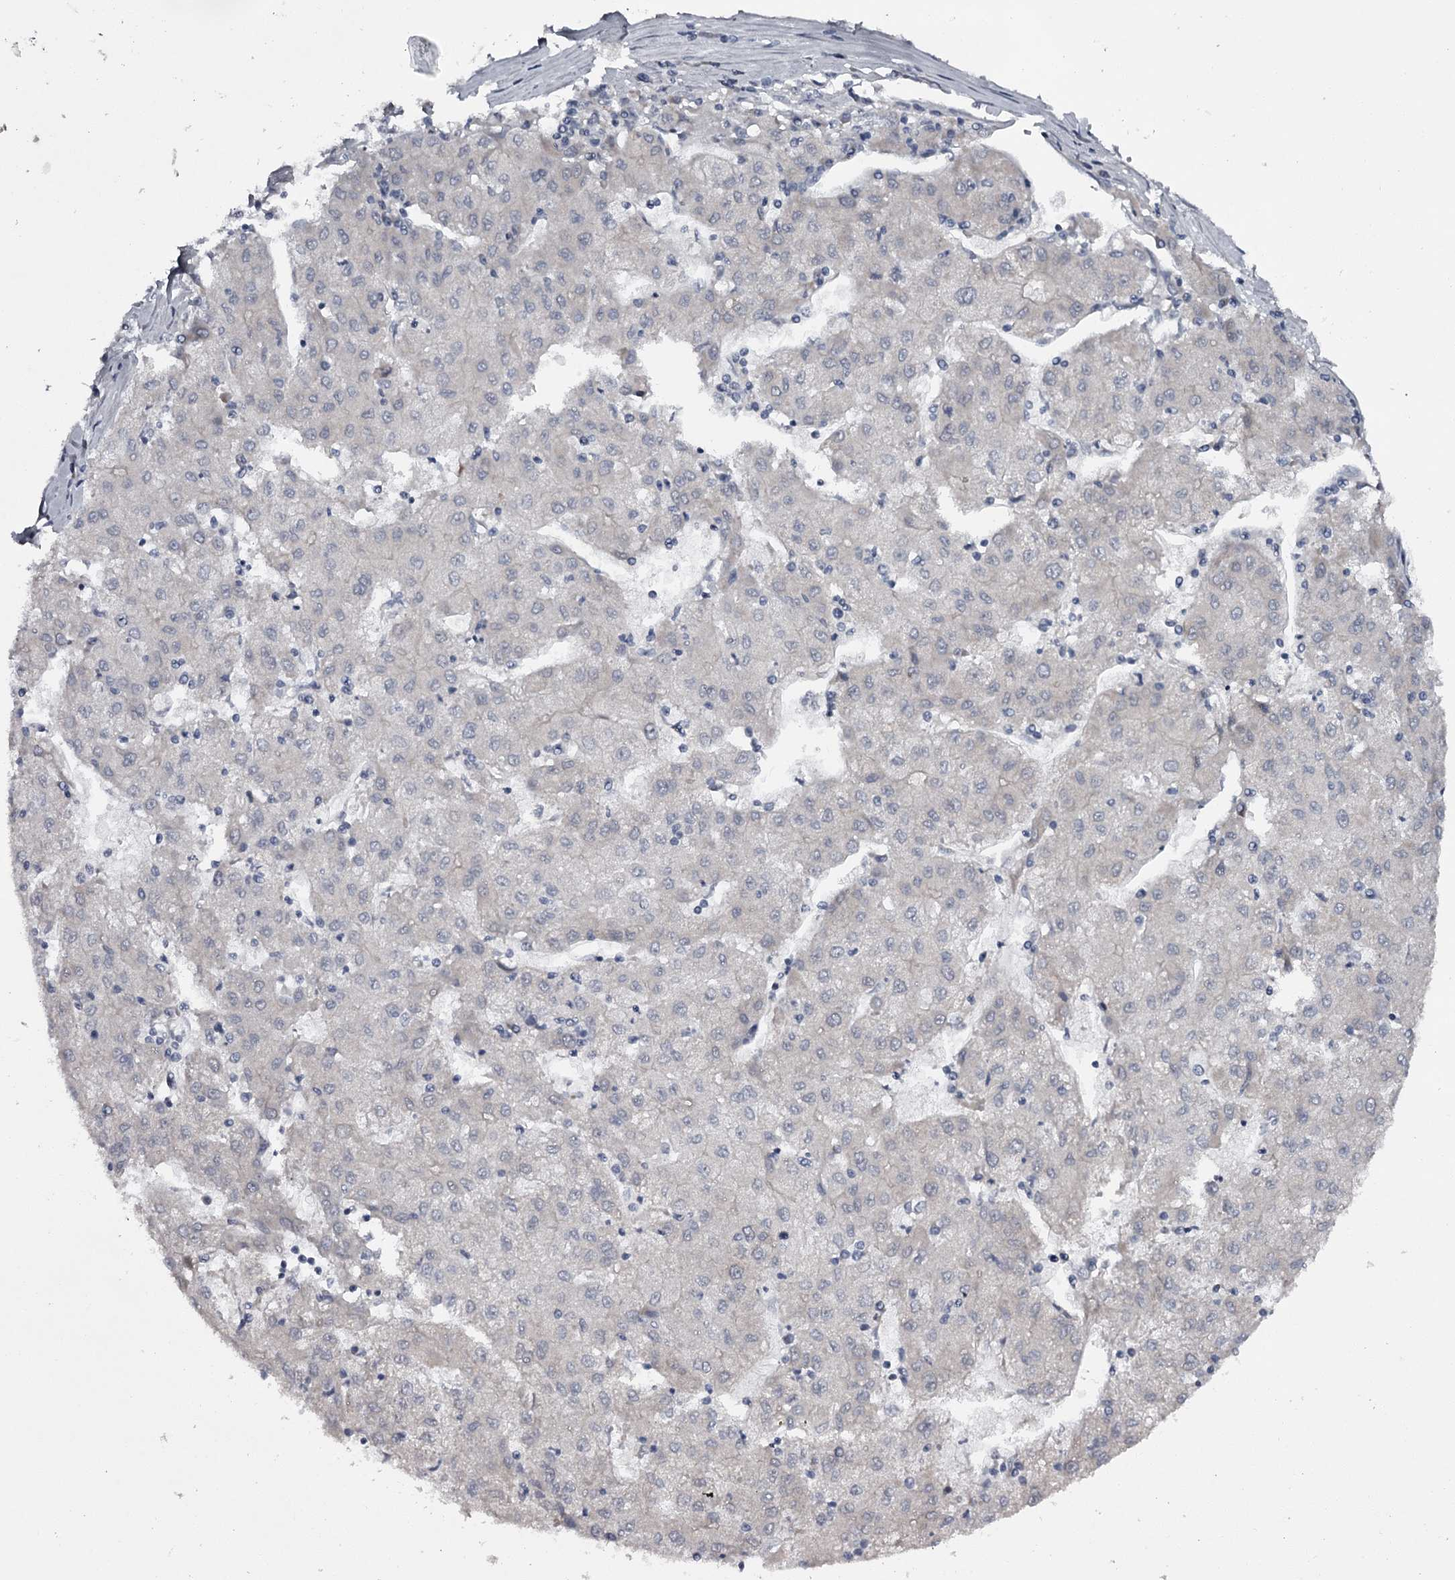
{"staining": {"intensity": "negative", "quantity": "none", "location": "none"}, "tissue": "liver cancer", "cell_type": "Tumor cells", "image_type": "cancer", "snomed": [{"axis": "morphology", "description": "Carcinoma, Hepatocellular, NOS"}, {"axis": "topography", "description": "Liver"}], "caption": "Tumor cells are negative for brown protein staining in liver cancer (hepatocellular carcinoma).", "gene": "GTSF1", "patient": {"sex": "male", "age": 72}}